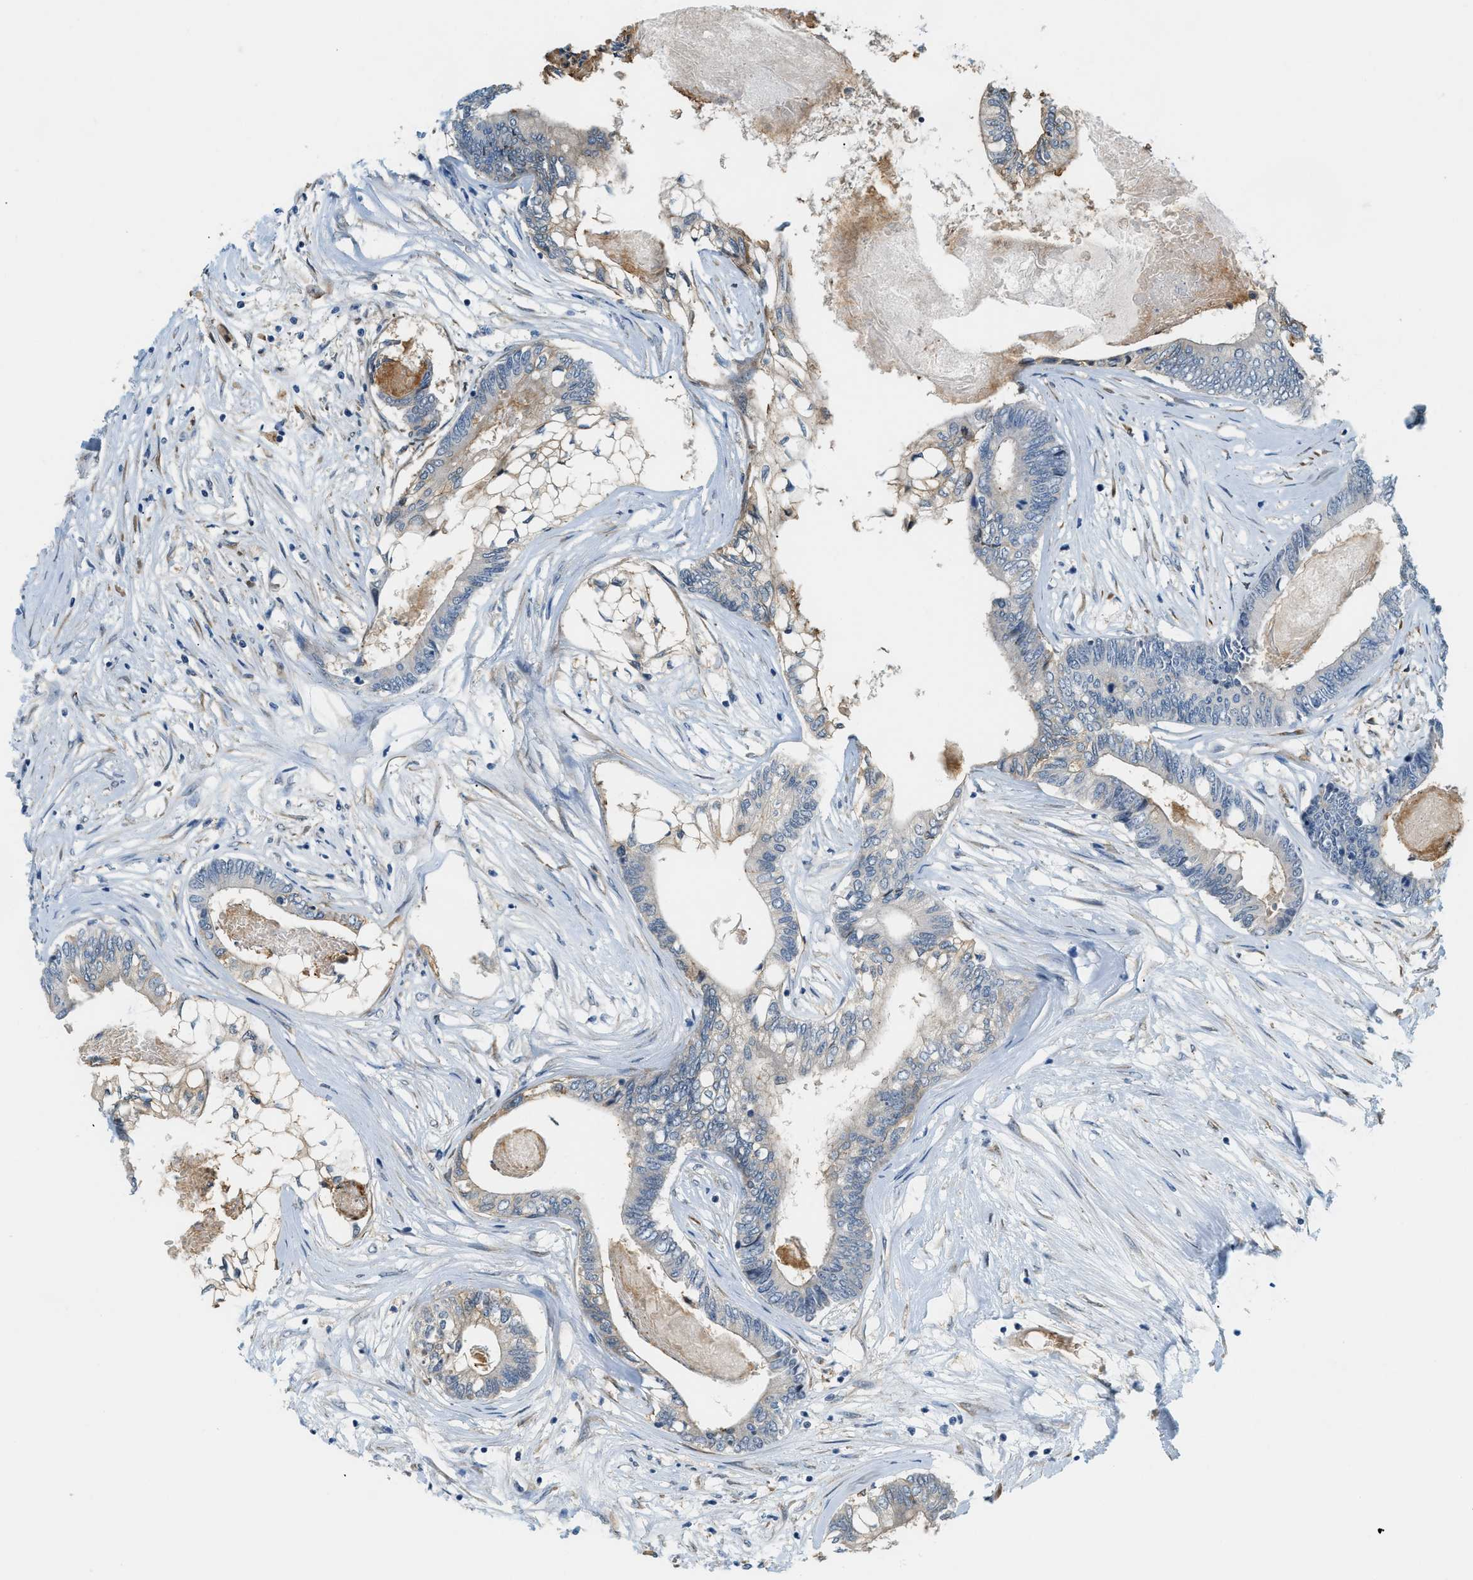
{"staining": {"intensity": "weak", "quantity": "<25%", "location": "cytoplasmic/membranous"}, "tissue": "colorectal cancer", "cell_type": "Tumor cells", "image_type": "cancer", "snomed": [{"axis": "morphology", "description": "Adenocarcinoma, NOS"}, {"axis": "topography", "description": "Rectum"}], "caption": "Photomicrograph shows no significant protein staining in tumor cells of colorectal cancer (adenocarcinoma).", "gene": "CYTH2", "patient": {"sex": "male", "age": 63}}